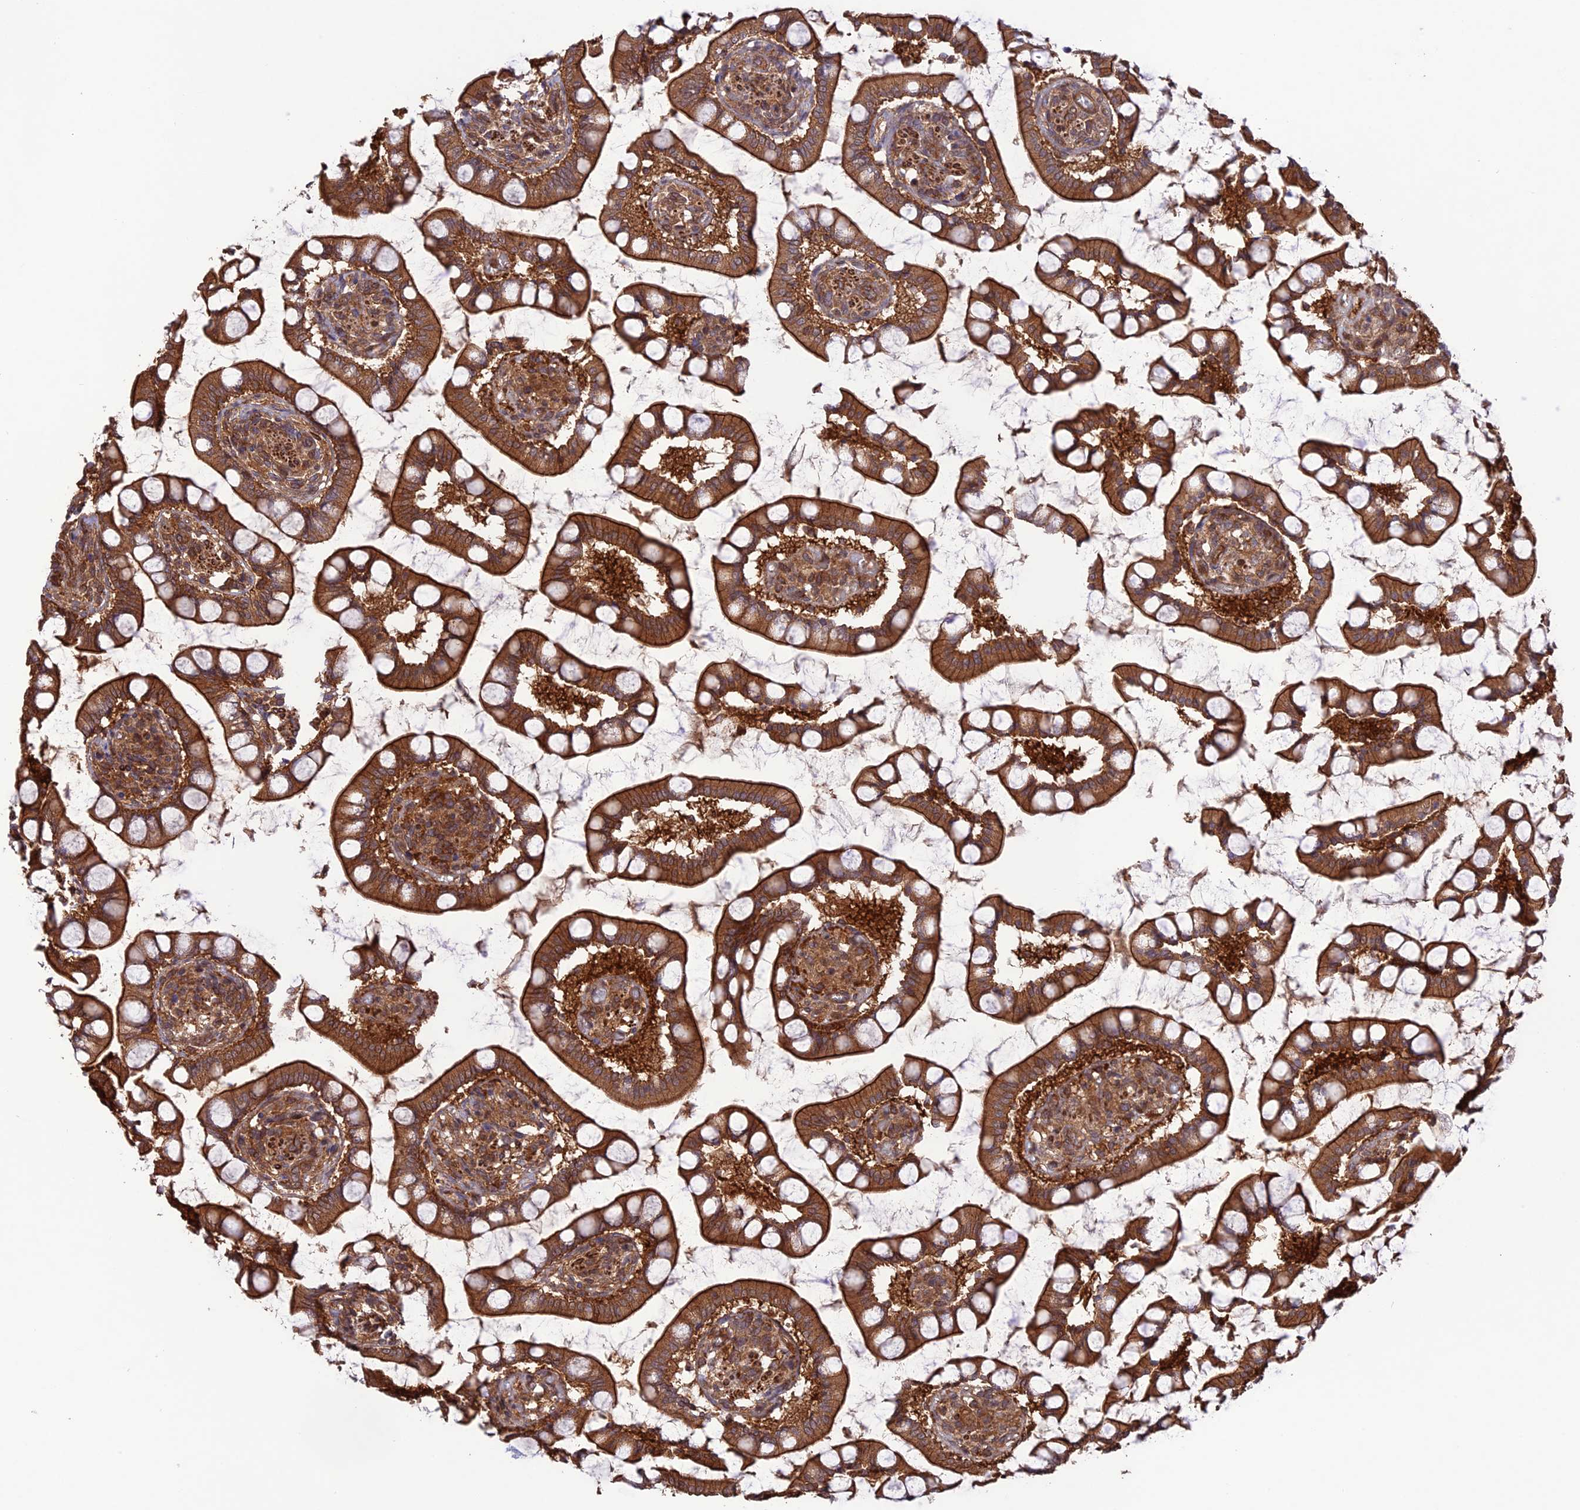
{"staining": {"intensity": "strong", "quantity": ">75%", "location": "cytoplasmic/membranous"}, "tissue": "small intestine", "cell_type": "Glandular cells", "image_type": "normal", "snomed": [{"axis": "morphology", "description": "Normal tissue, NOS"}, {"axis": "topography", "description": "Small intestine"}], "caption": "High-magnification brightfield microscopy of benign small intestine stained with DAB (3,3'-diaminobenzidine) (brown) and counterstained with hematoxylin (blue). glandular cells exhibit strong cytoplasmic/membranous expression is seen in about>75% of cells.", "gene": "FCHSD1", "patient": {"sex": "male", "age": 52}}